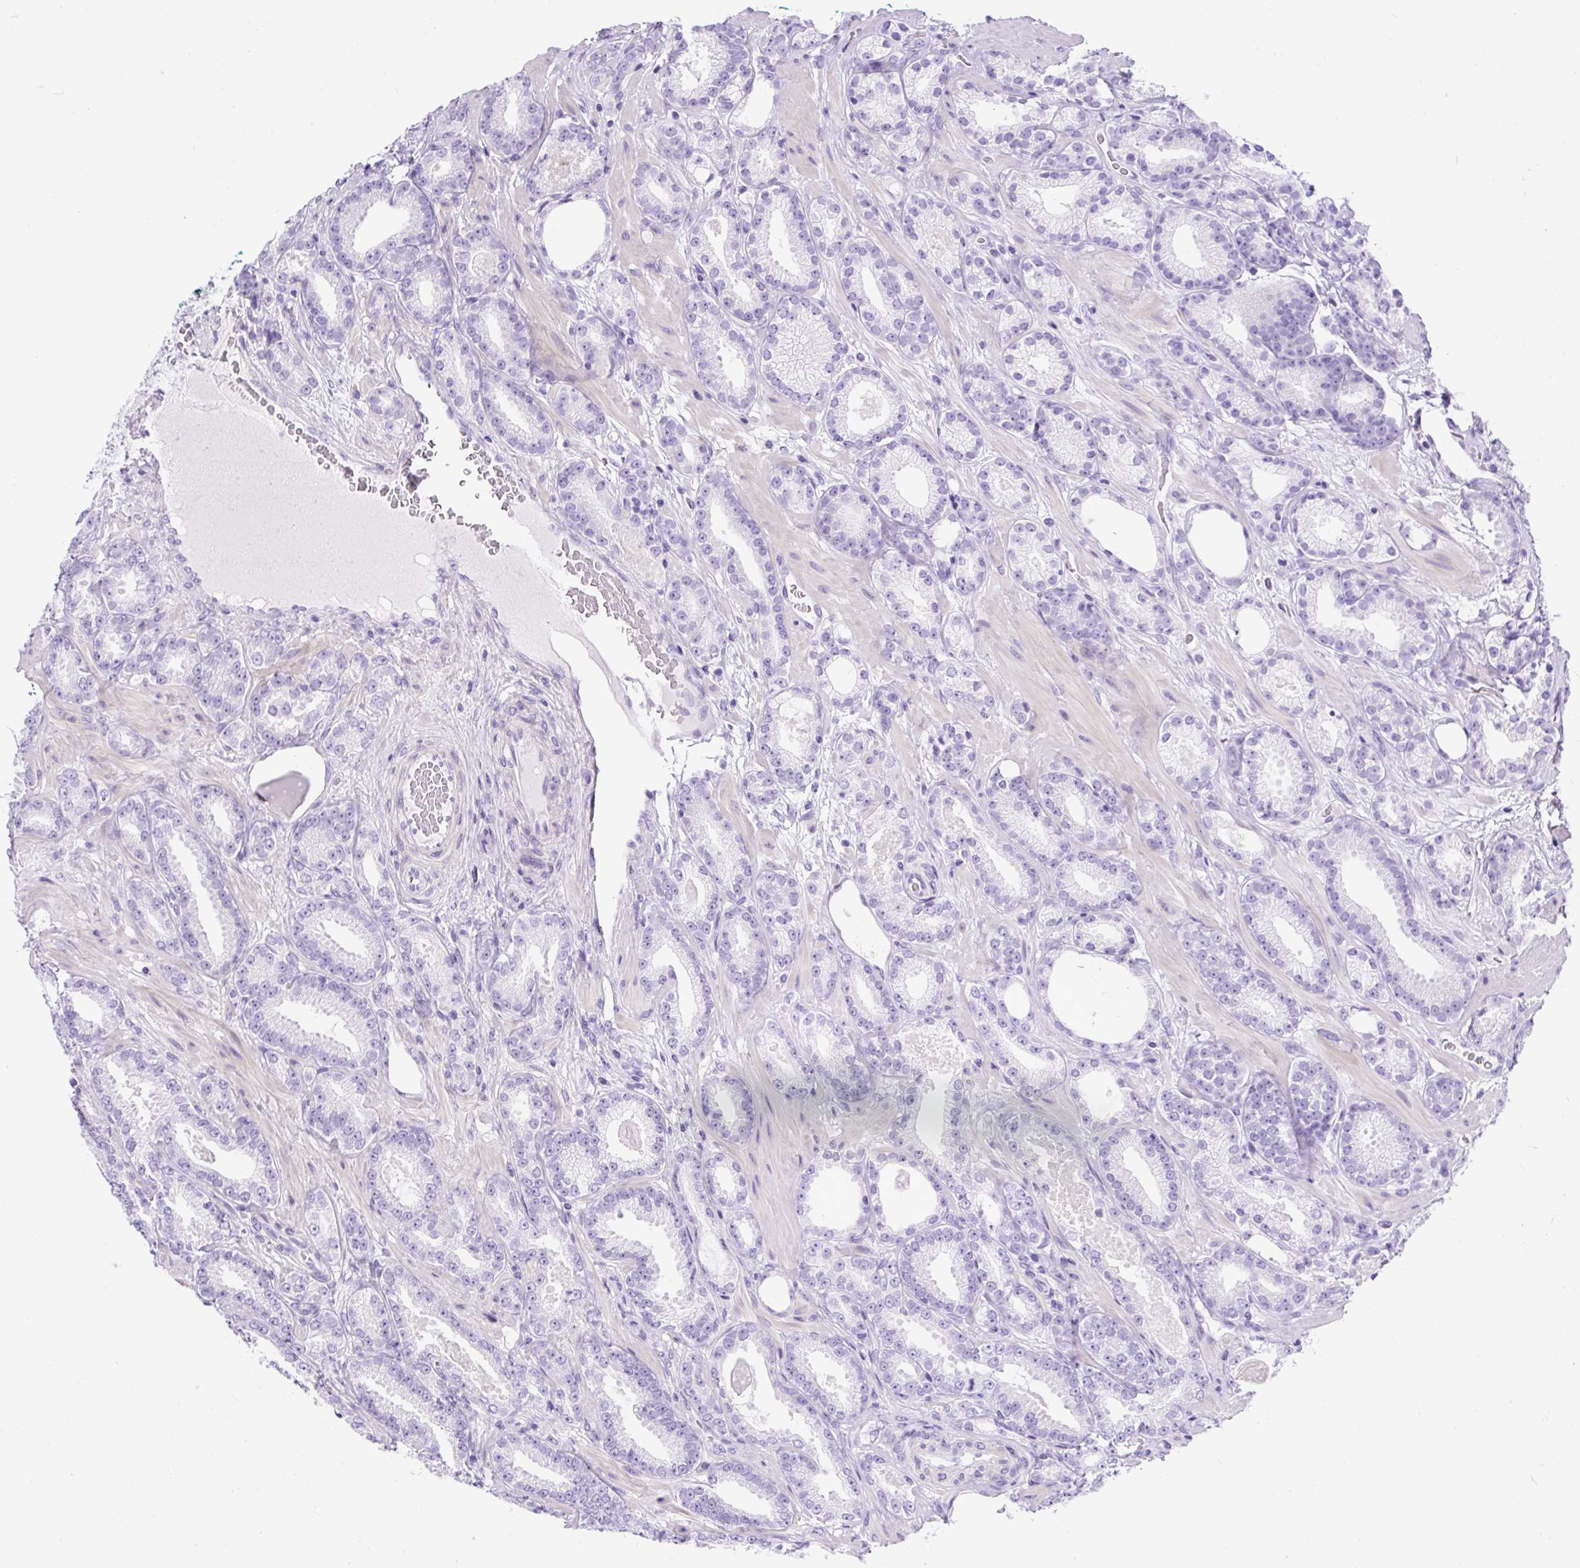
{"staining": {"intensity": "negative", "quantity": "none", "location": "none"}, "tissue": "prostate cancer", "cell_type": "Tumor cells", "image_type": "cancer", "snomed": [{"axis": "morphology", "description": "Adenocarcinoma, Low grade"}, {"axis": "topography", "description": "Prostate"}], "caption": "Tumor cells are negative for protein expression in human prostate adenocarcinoma (low-grade). (Brightfield microscopy of DAB (3,3'-diaminobenzidine) IHC at high magnification).", "gene": "UPP1", "patient": {"sex": "male", "age": 61}}